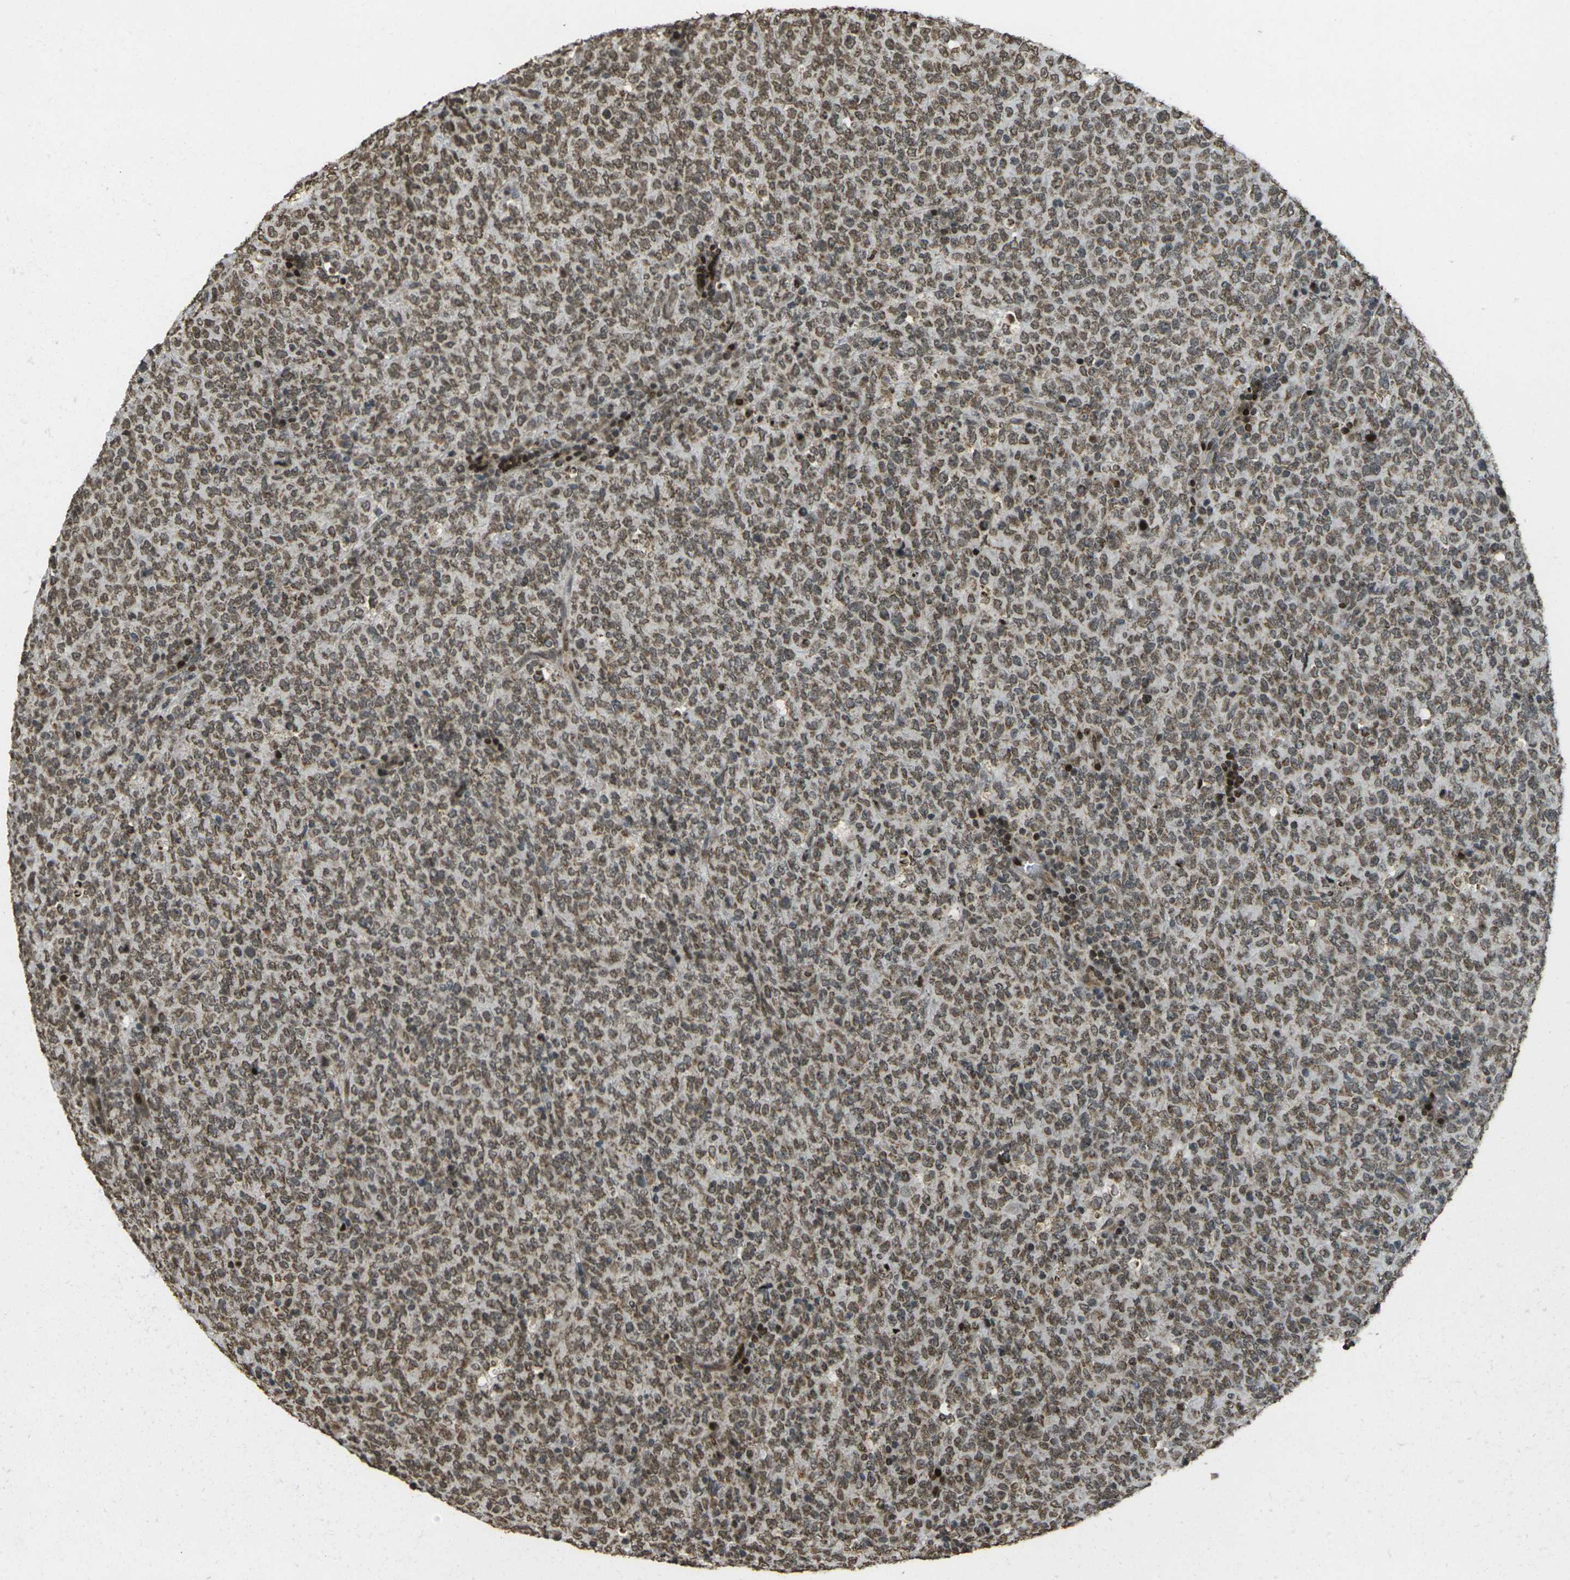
{"staining": {"intensity": "moderate", "quantity": ">75%", "location": "cytoplasmic/membranous,nuclear"}, "tissue": "lymphoma", "cell_type": "Tumor cells", "image_type": "cancer", "snomed": [{"axis": "morphology", "description": "Malignant lymphoma, non-Hodgkin's type, High grade"}, {"axis": "topography", "description": "Tonsil"}], "caption": "Immunohistochemistry staining of lymphoma, which demonstrates medium levels of moderate cytoplasmic/membranous and nuclear expression in about >75% of tumor cells indicating moderate cytoplasmic/membranous and nuclear protein positivity. The staining was performed using DAB (3,3'-diaminobenzidine) (brown) for protein detection and nuclei were counterstained in hematoxylin (blue).", "gene": "NEUROG2", "patient": {"sex": "female", "age": 36}}